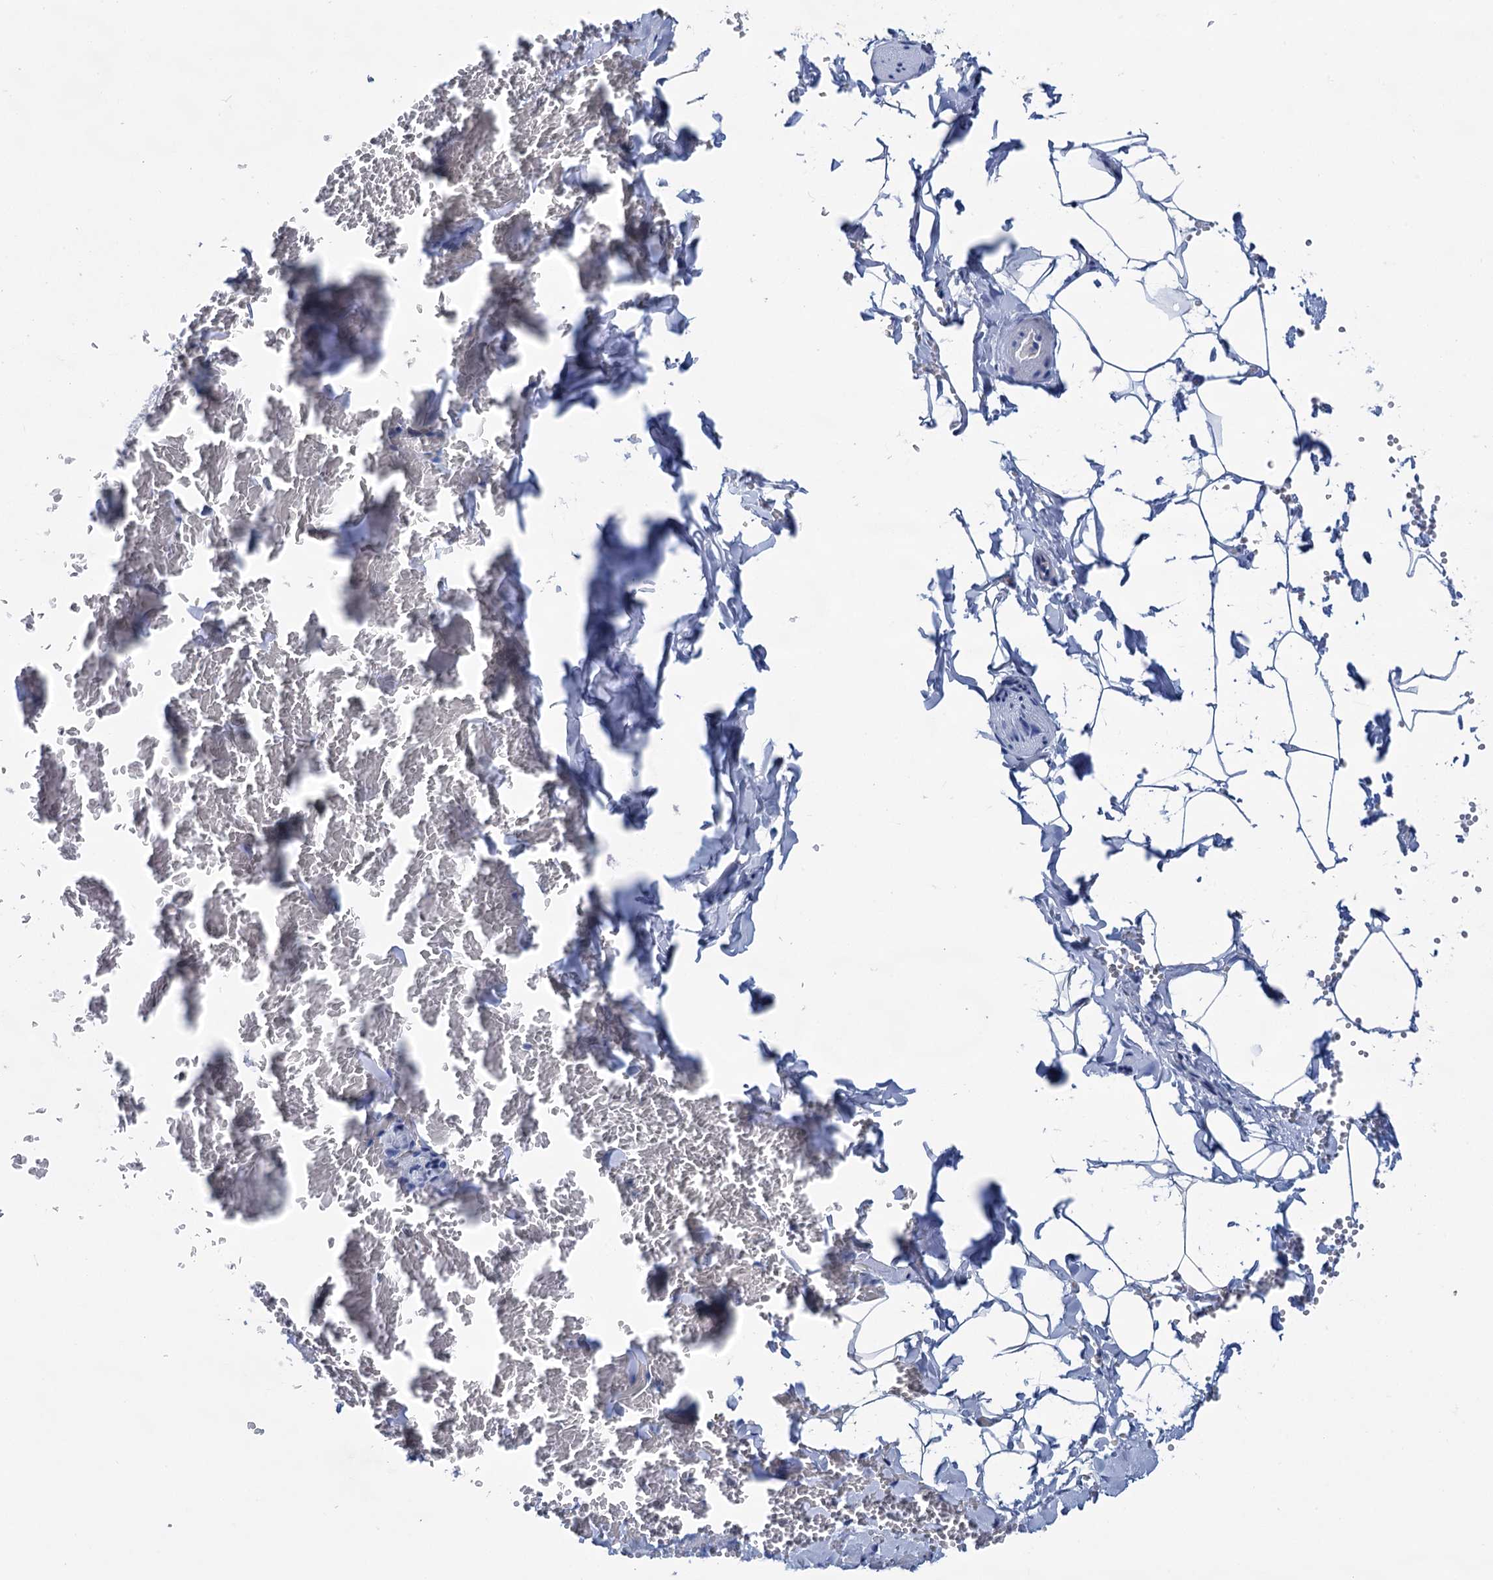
{"staining": {"intensity": "negative", "quantity": "none", "location": "none"}, "tissue": "adipose tissue", "cell_type": "Adipocytes", "image_type": "normal", "snomed": [{"axis": "morphology", "description": "Normal tissue, NOS"}, {"axis": "topography", "description": "Gallbladder"}, {"axis": "topography", "description": "Peripheral nerve tissue"}], "caption": "This is an immunohistochemistry micrograph of benign human adipose tissue. There is no staining in adipocytes.", "gene": "MYOZ3", "patient": {"sex": "male", "age": 38}}